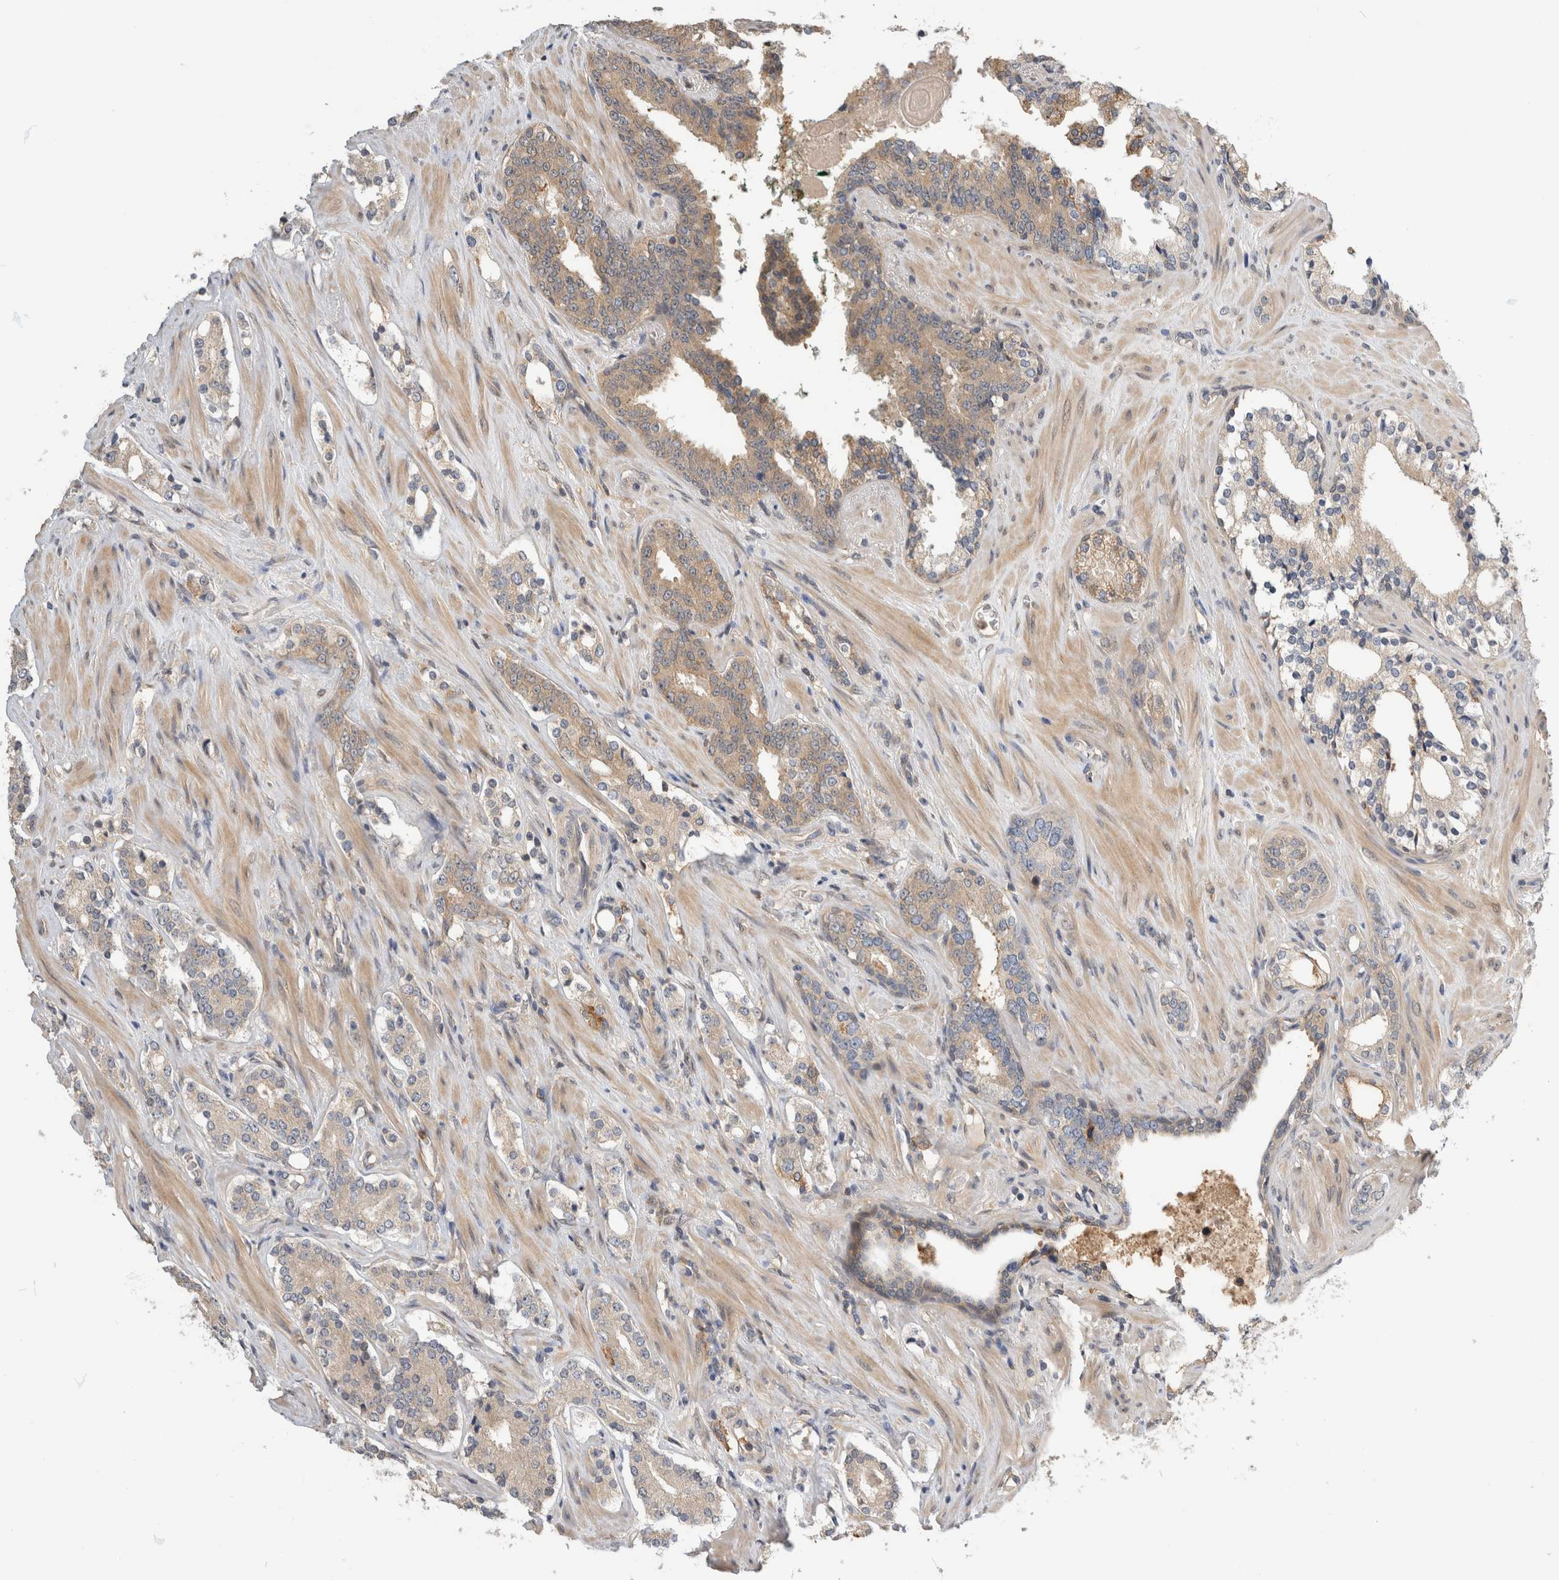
{"staining": {"intensity": "weak", "quantity": "25%-75%", "location": "cytoplasmic/membranous"}, "tissue": "prostate cancer", "cell_type": "Tumor cells", "image_type": "cancer", "snomed": [{"axis": "morphology", "description": "Adenocarcinoma, High grade"}, {"axis": "topography", "description": "Prostate"}], "caption": "Protein expression analysis of prostate cancer demonstrates weak cytoplasmic/membranous positivity in approximately 25%-75% of tumor cells.", "gene": "PGM1", "patient": {"sex": "male", "age": 71}}